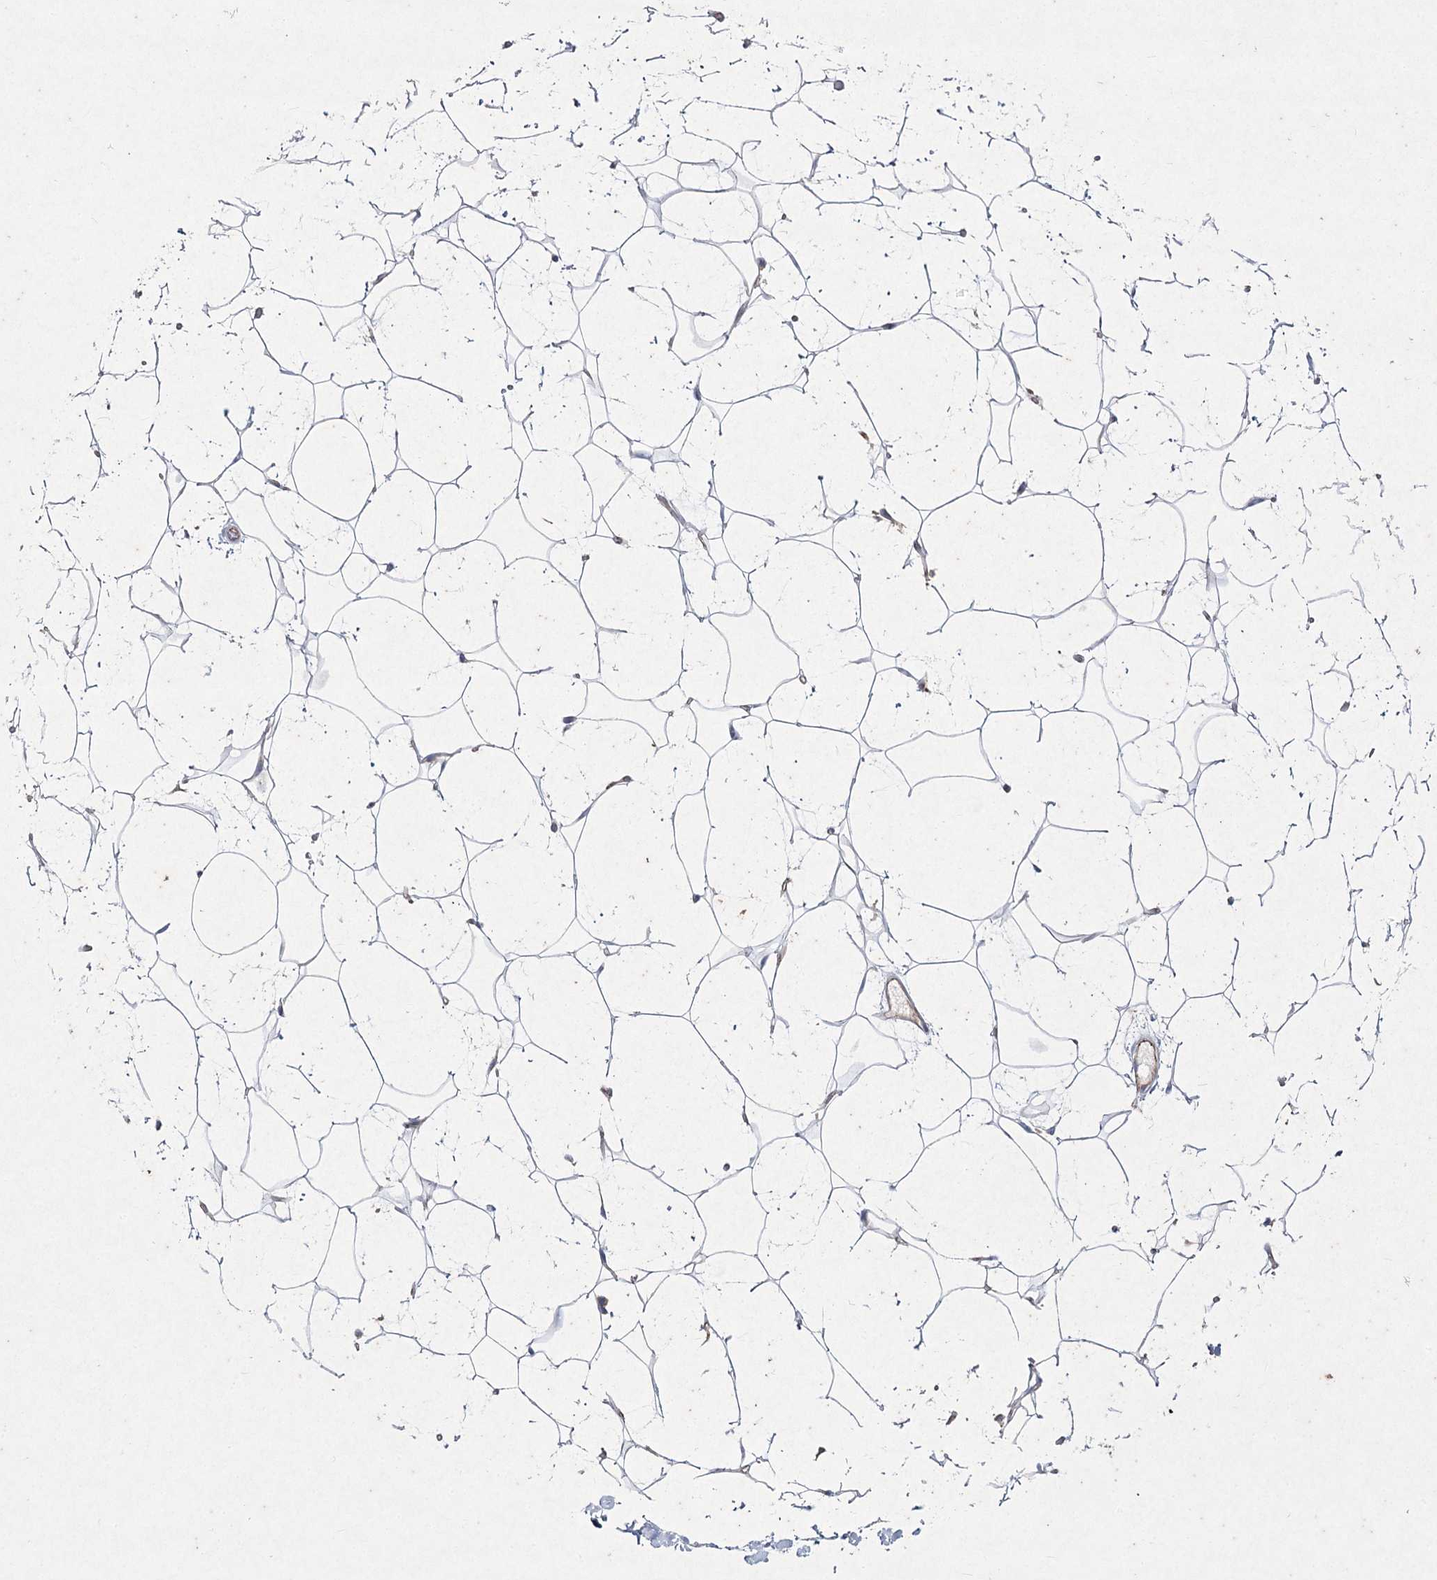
{"staining": {"intensity": "weak", "quantity": ">75%", "location": "cytoplasmic/membranous"}, "tissue": "adipose tissue", "cell_type": "Adipocytes", "image_type": "normal", "snomed": [{"axis": "morphology", "description": "Normal tissue, NOS"}, {"axis": "topography", "description": "Breast"}], "caption": "Unremarkable adipose tissue shows weak cytoplasmic/membranous positivity in about >75% of adipocytes, visualized by immunohistochemistry.", "gene": "LDLRAD3", "patient": {"sex": "female", "age": 26}}